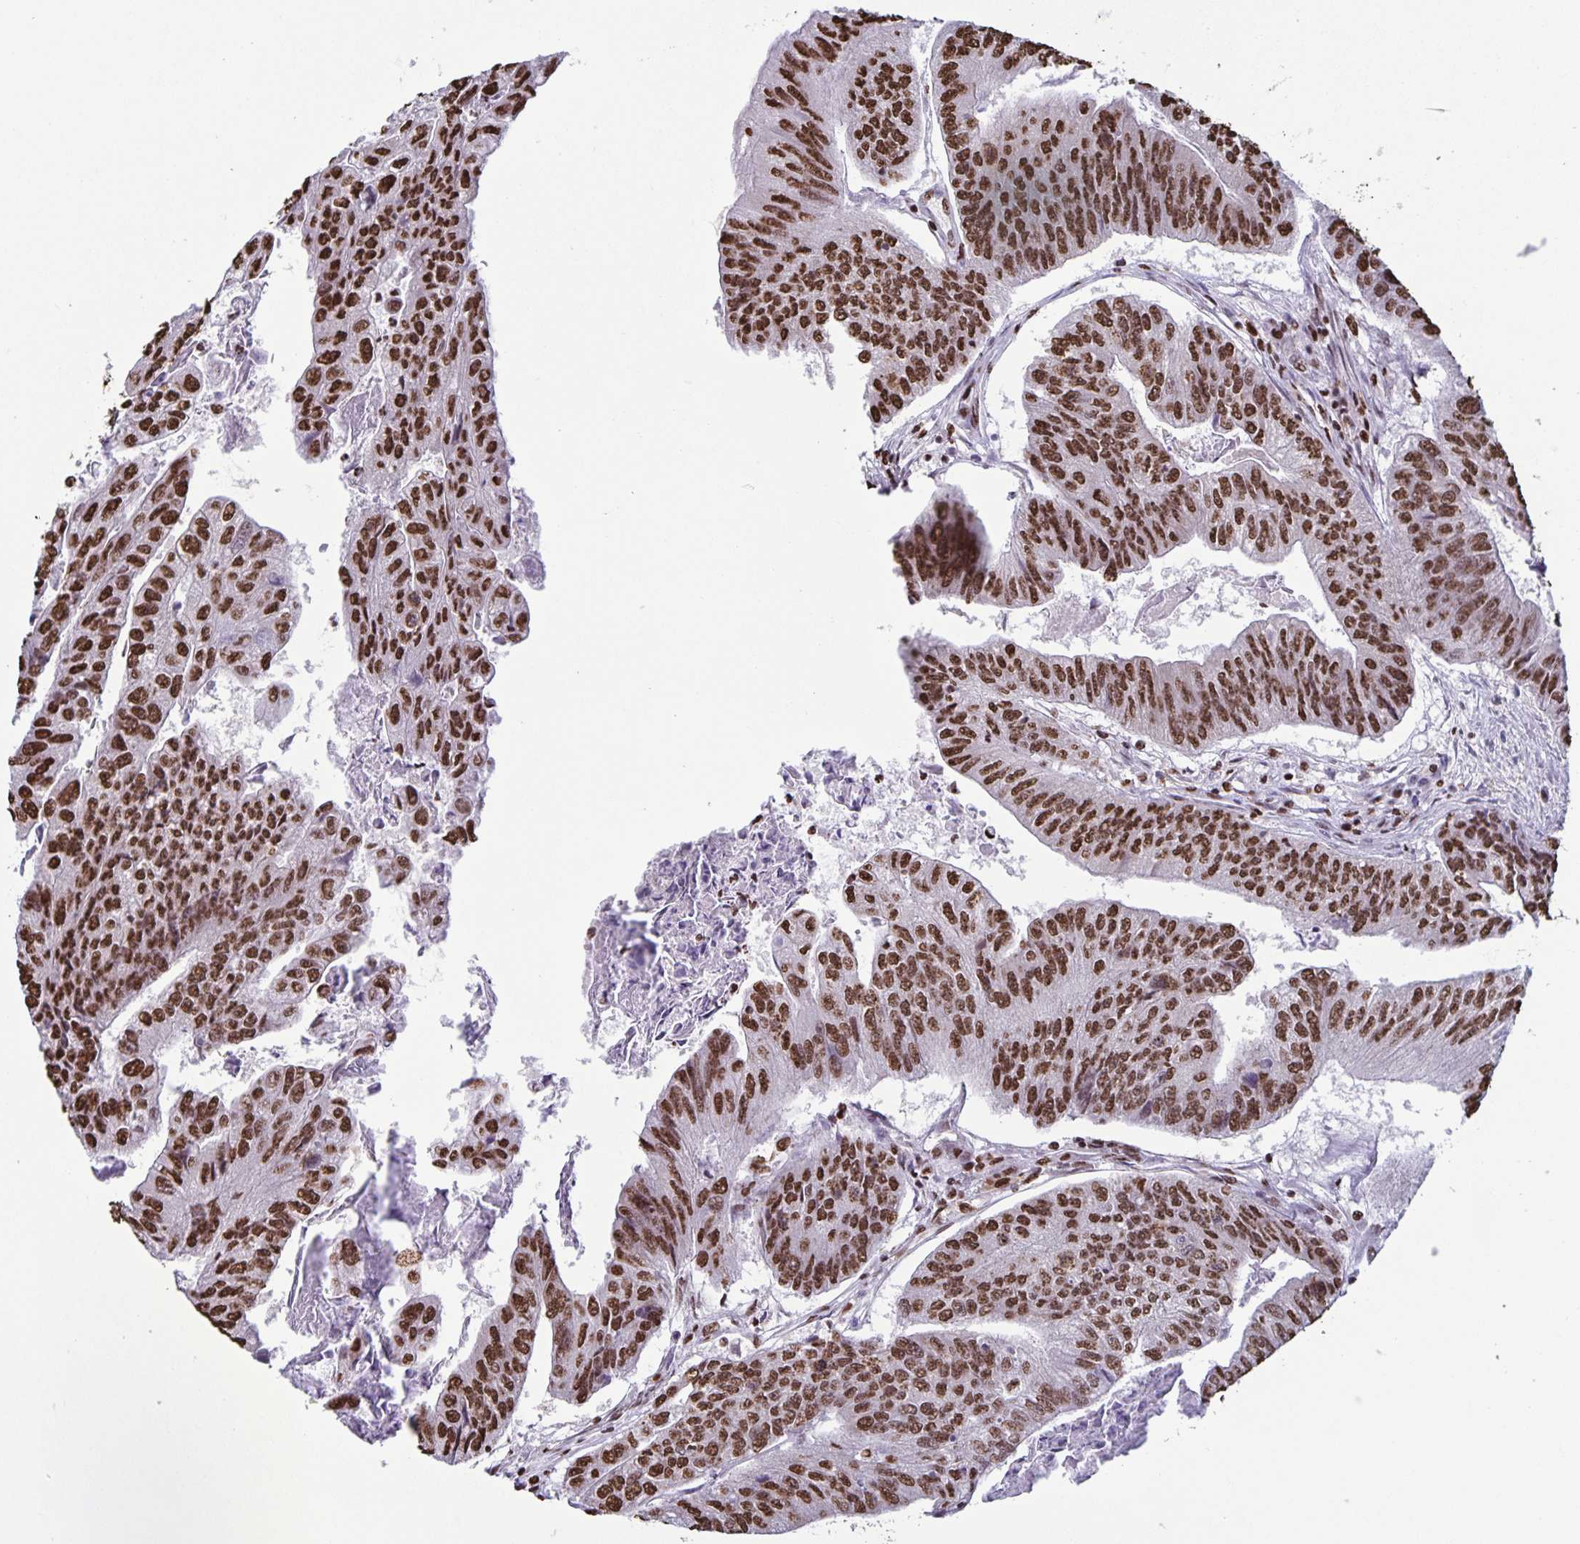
{"staining": {"intensity": "strong", "quantity": ">75%", "location": "nuclear"}, "tissue": "colorectal cancer", "cell_type": "Tumor cells", "image_type": "cancer", "snomed": [{"axis": "morphology", "description": "Adenocarcinoma, NOS"}, {"axis": "topography", "description": "Colon"}], "caption": "The photomicrograph reveals a brown stain indicating the presence of a protein in the nuclear of tumor cells in adenocarcinoma (colorectal).", "gene": "DUT", "patient": {"sex": "female", "age": 67}}